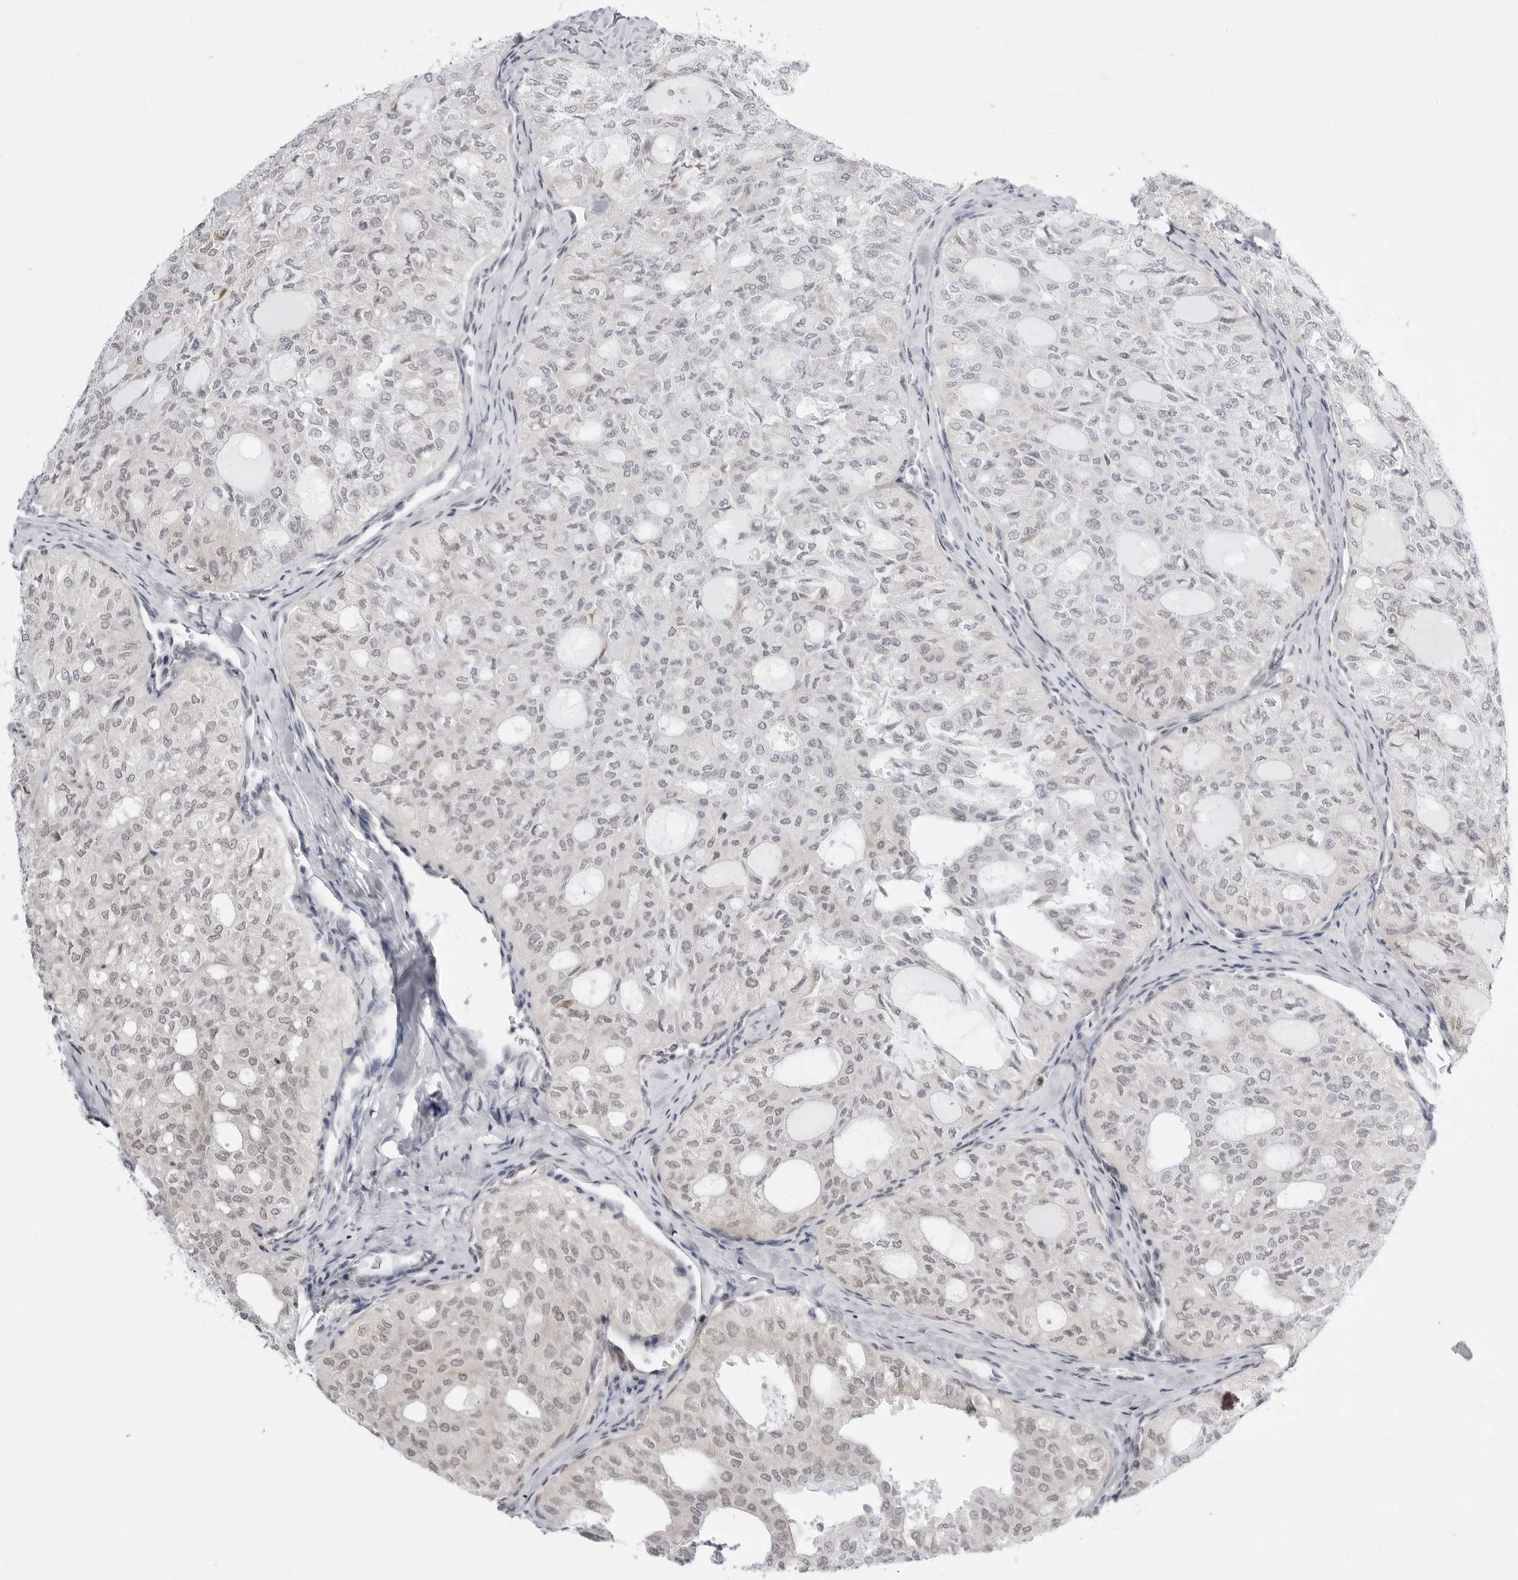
{"staining": {"intensity": "negative", "quantity": "none", "location": "none"}, "tissue": "thyroid cancer", "cell_type": "Tumor cells", "image_type": "cancer", "snomed": [{"axis": "morphology", "description": "Follicular adenoma carcinoma, NOS"}, {"axis": "topography", "description": "Thyroid gland"}], "caption": "High magnification brightfield microscopy of thyroid cancer (follicular adenoma carcinoma) stained with DAB (3,3'-diaminobenzidine) (brown) and counterstained with hematoxylin (blue): tumor cells show no significant expression.", "gene": "PPP2R5C", "patient": {"sex": "male", "age": 75}}